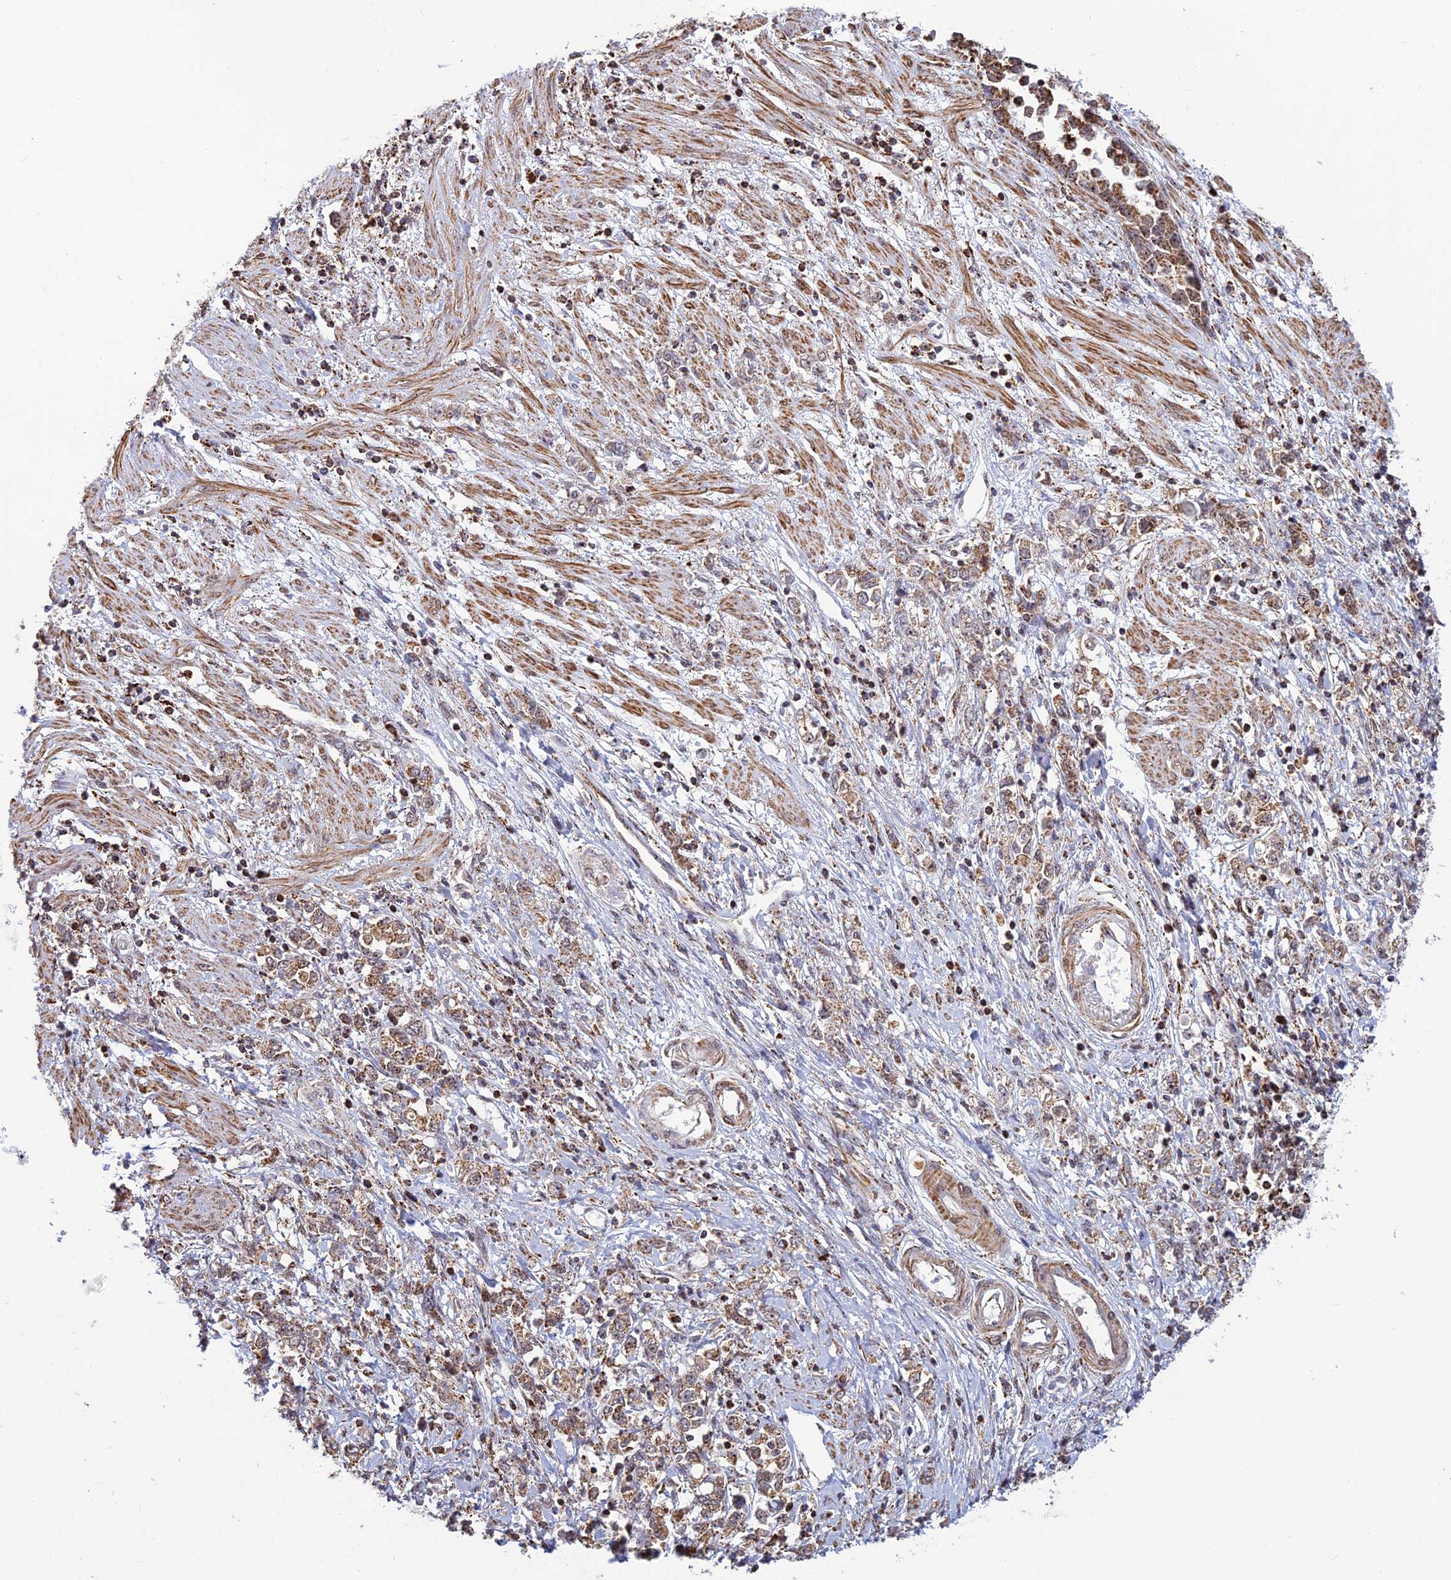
{"staining": {"intensity": "moderate", "quantity": ">75%", "location": "cytoplasmic/membranous"}, "tissue": "stomach cancer", "cell_type": "Tumor cells", "image_type": "cancer", "snomed": [{"axis": "morphology", "description": "Adenocarcinoma, NOS"}, {"axis": "topography", "description": "Stomach"}], "caption": "Protein staining of stomach cancer tissue displays moderate cytoplasmic/membranous expression in about >75% of tumor cells.", "gene": "POLR1G", "patient": {"sex": "female", "age": 76}}